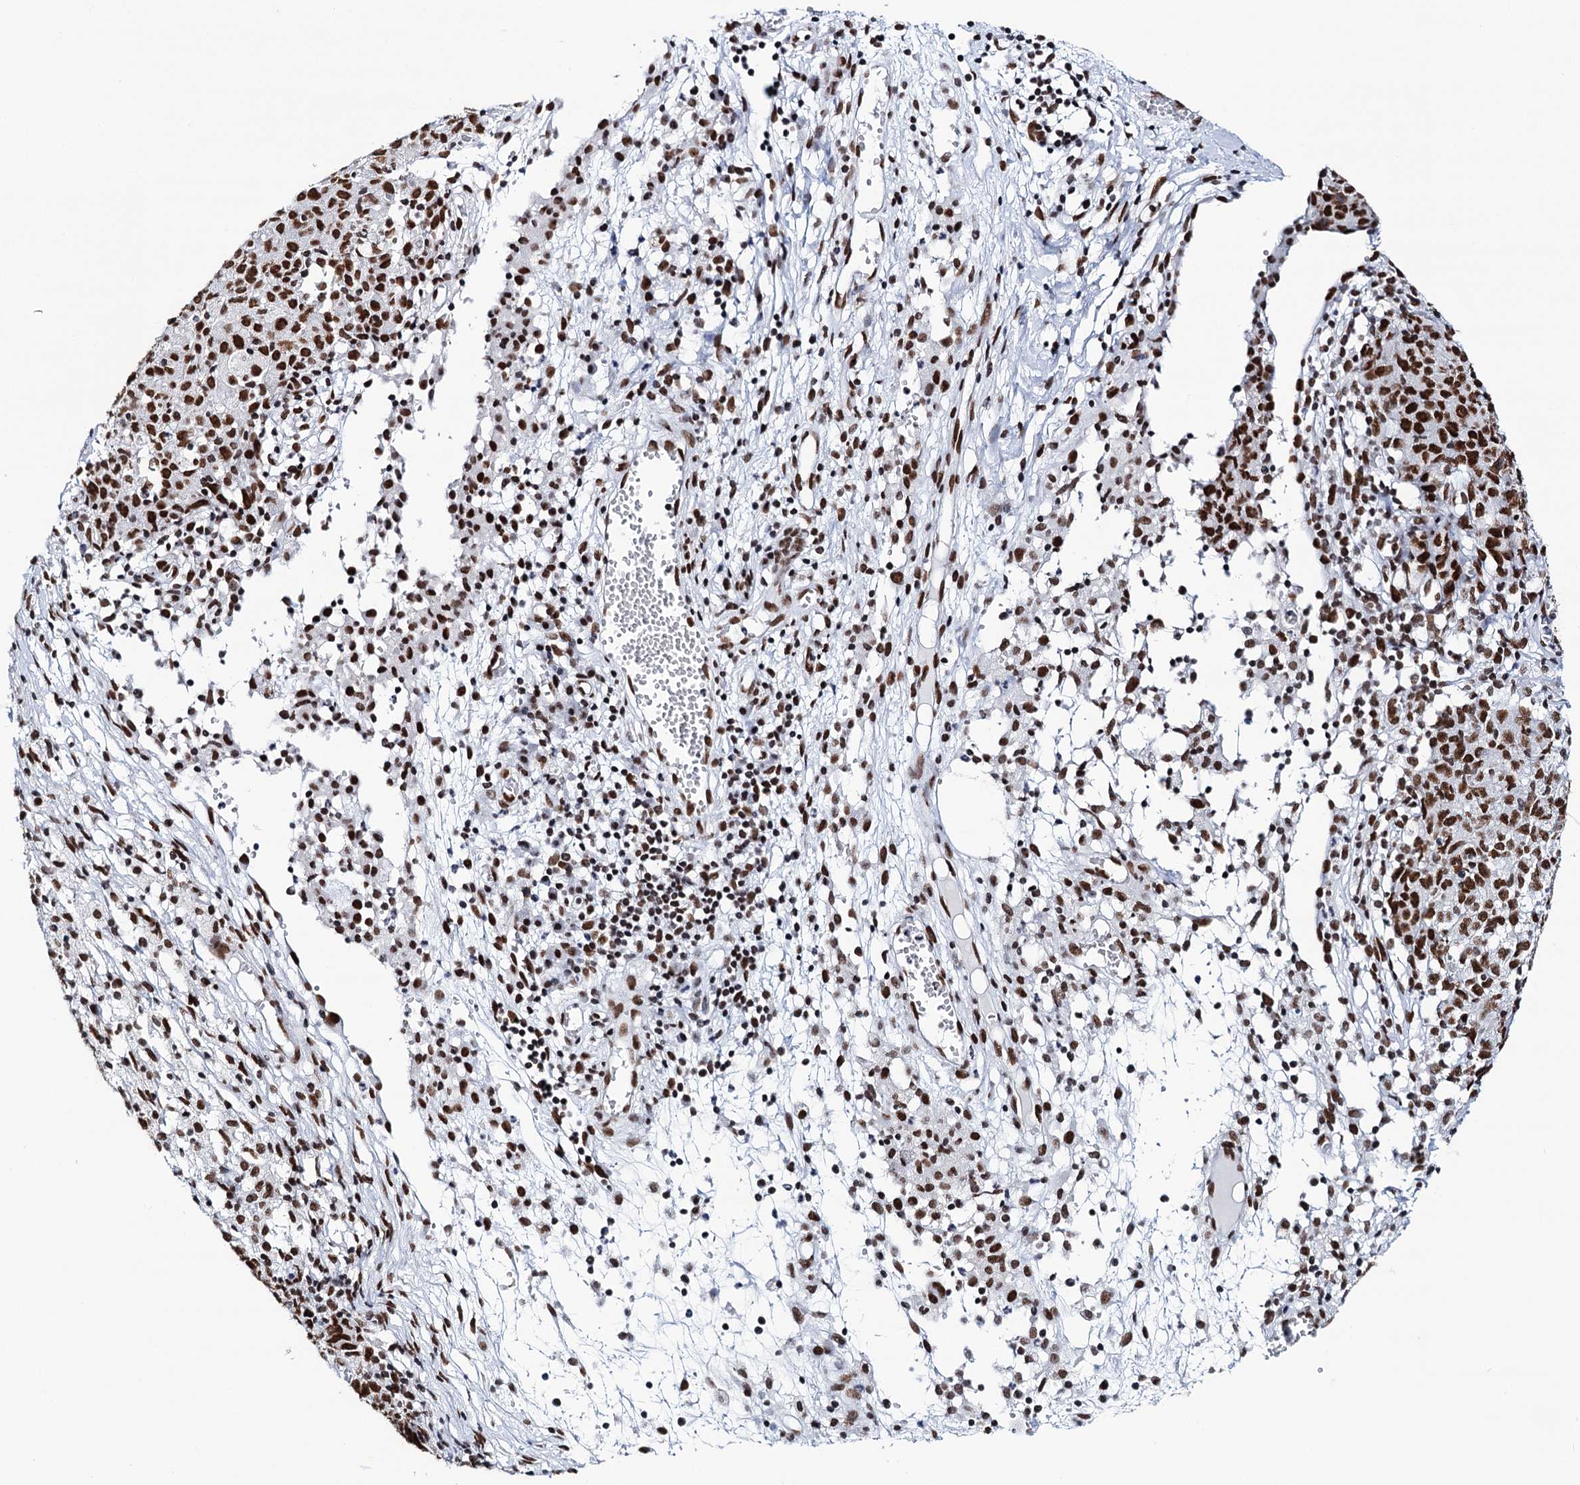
{"staining": {"intensity": "strong", "quantity": ">75%", "location": "nuclear"}, "tissue": "ovarian cancer", "cell_type": "Tumor cells", "image_type": "cancer", "snomed": [{"axis": "morphology", "description": "Carcinoma, endometroid"}, {"axis": "topography", "description": "Ovary"}], "caption": "Strong nuclear staining is appreciated in approximately >75% of tumor cells in endometroid carcinoma (ovarian).", "gene": "MATR3", "patient": {"sex": "female", "age": 42}}